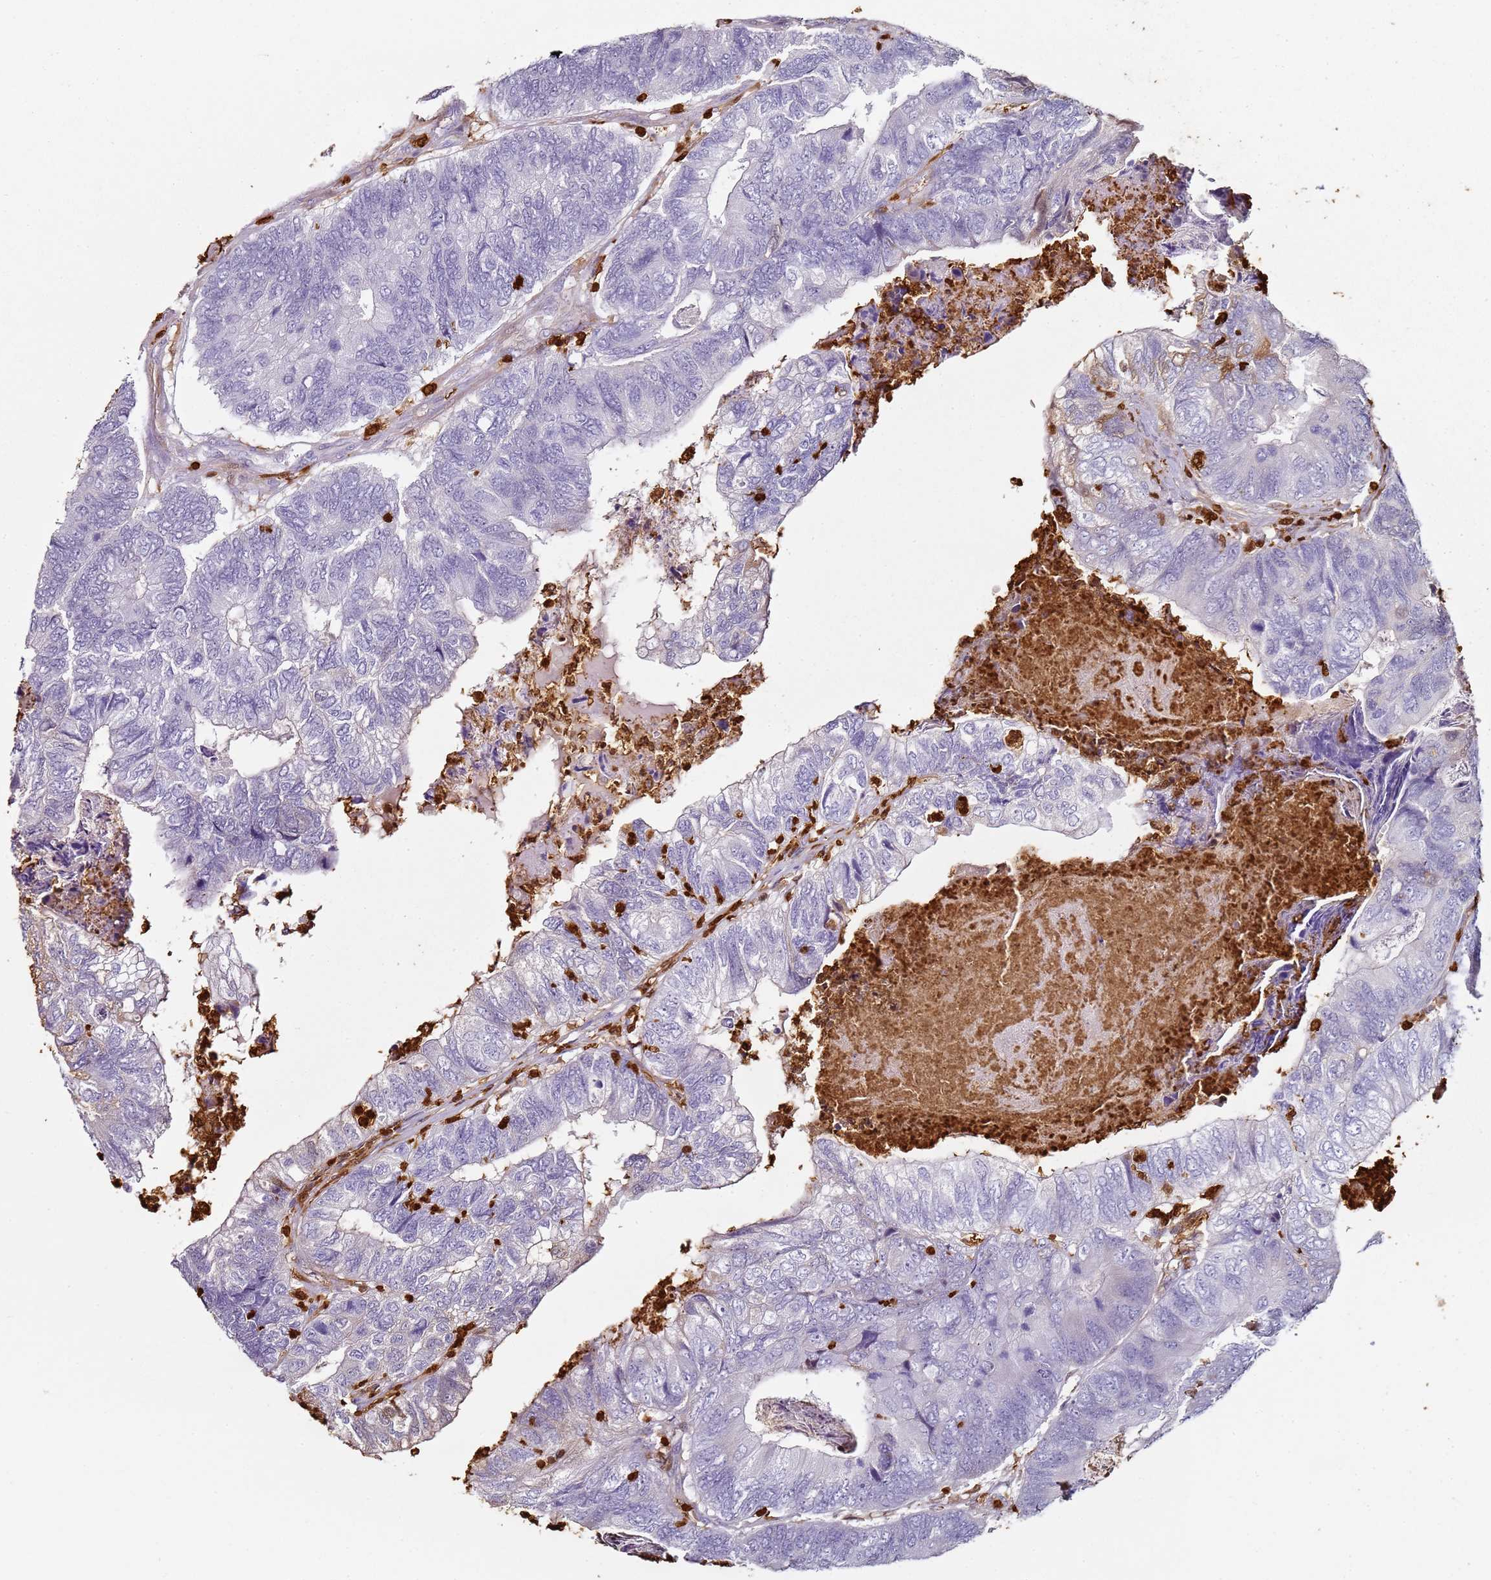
{"staining": {"intensity": "negative", "quantity": "none", "location": "none"}, "tissue": "colorectal cancer", "cell_type": "Tumor cells", "image_type": "cancer", "snomed": [{"axis": "morphology", "description": "Adenocarcinoma, NOS"}, {"axis": "topography", "description": "Colon"}], "caption": "Protein analysis of colorectal adenocarcinoma reveals no significant expression in tumor cells. Nuclei are stained in blue.", "gene": "S100A4", "patient": {"sex": "female", "age": 67}}